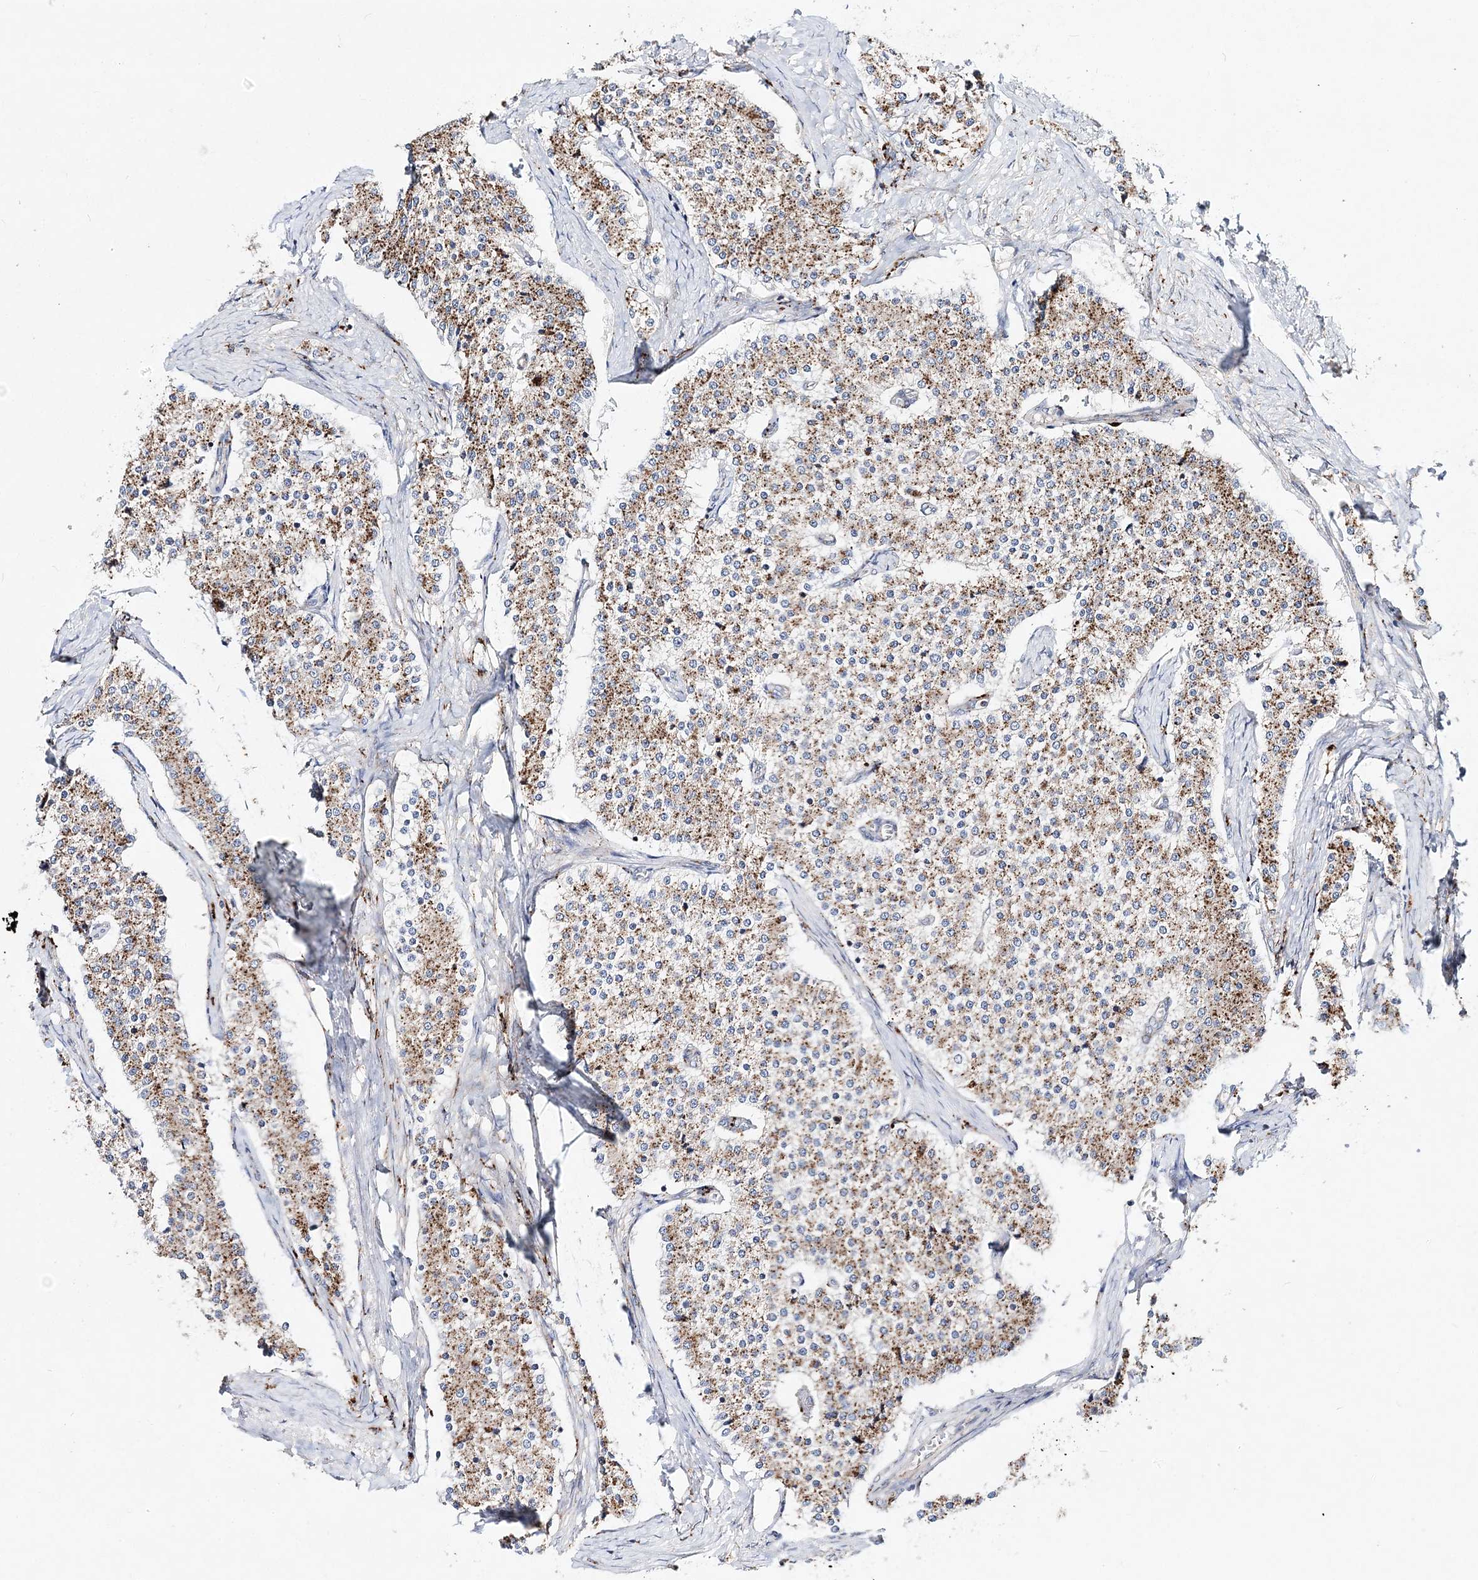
{"staining": {"intensity": "moderate", "quantity": ">75%", "location": "cytoplasmic/membranous"}, "tissue": "carcinoid", "cell_type": "Tumor cells", "image_type": "cancer", "snomed": [{"axis": "morphology", "description": "Carcinoid, malignant, NOS"}, {"axis": "topography", "description": "Colon"}], "caption": "Malignant carcinoid stained for a protein displays moderate cytoplasmic/membranous positivity in tumor cells. The protein of interest is shown in brown color, while the nuclei are stained blue.", "gene": "C3orf38", "patient": {"sex": "female", "age": 52}}